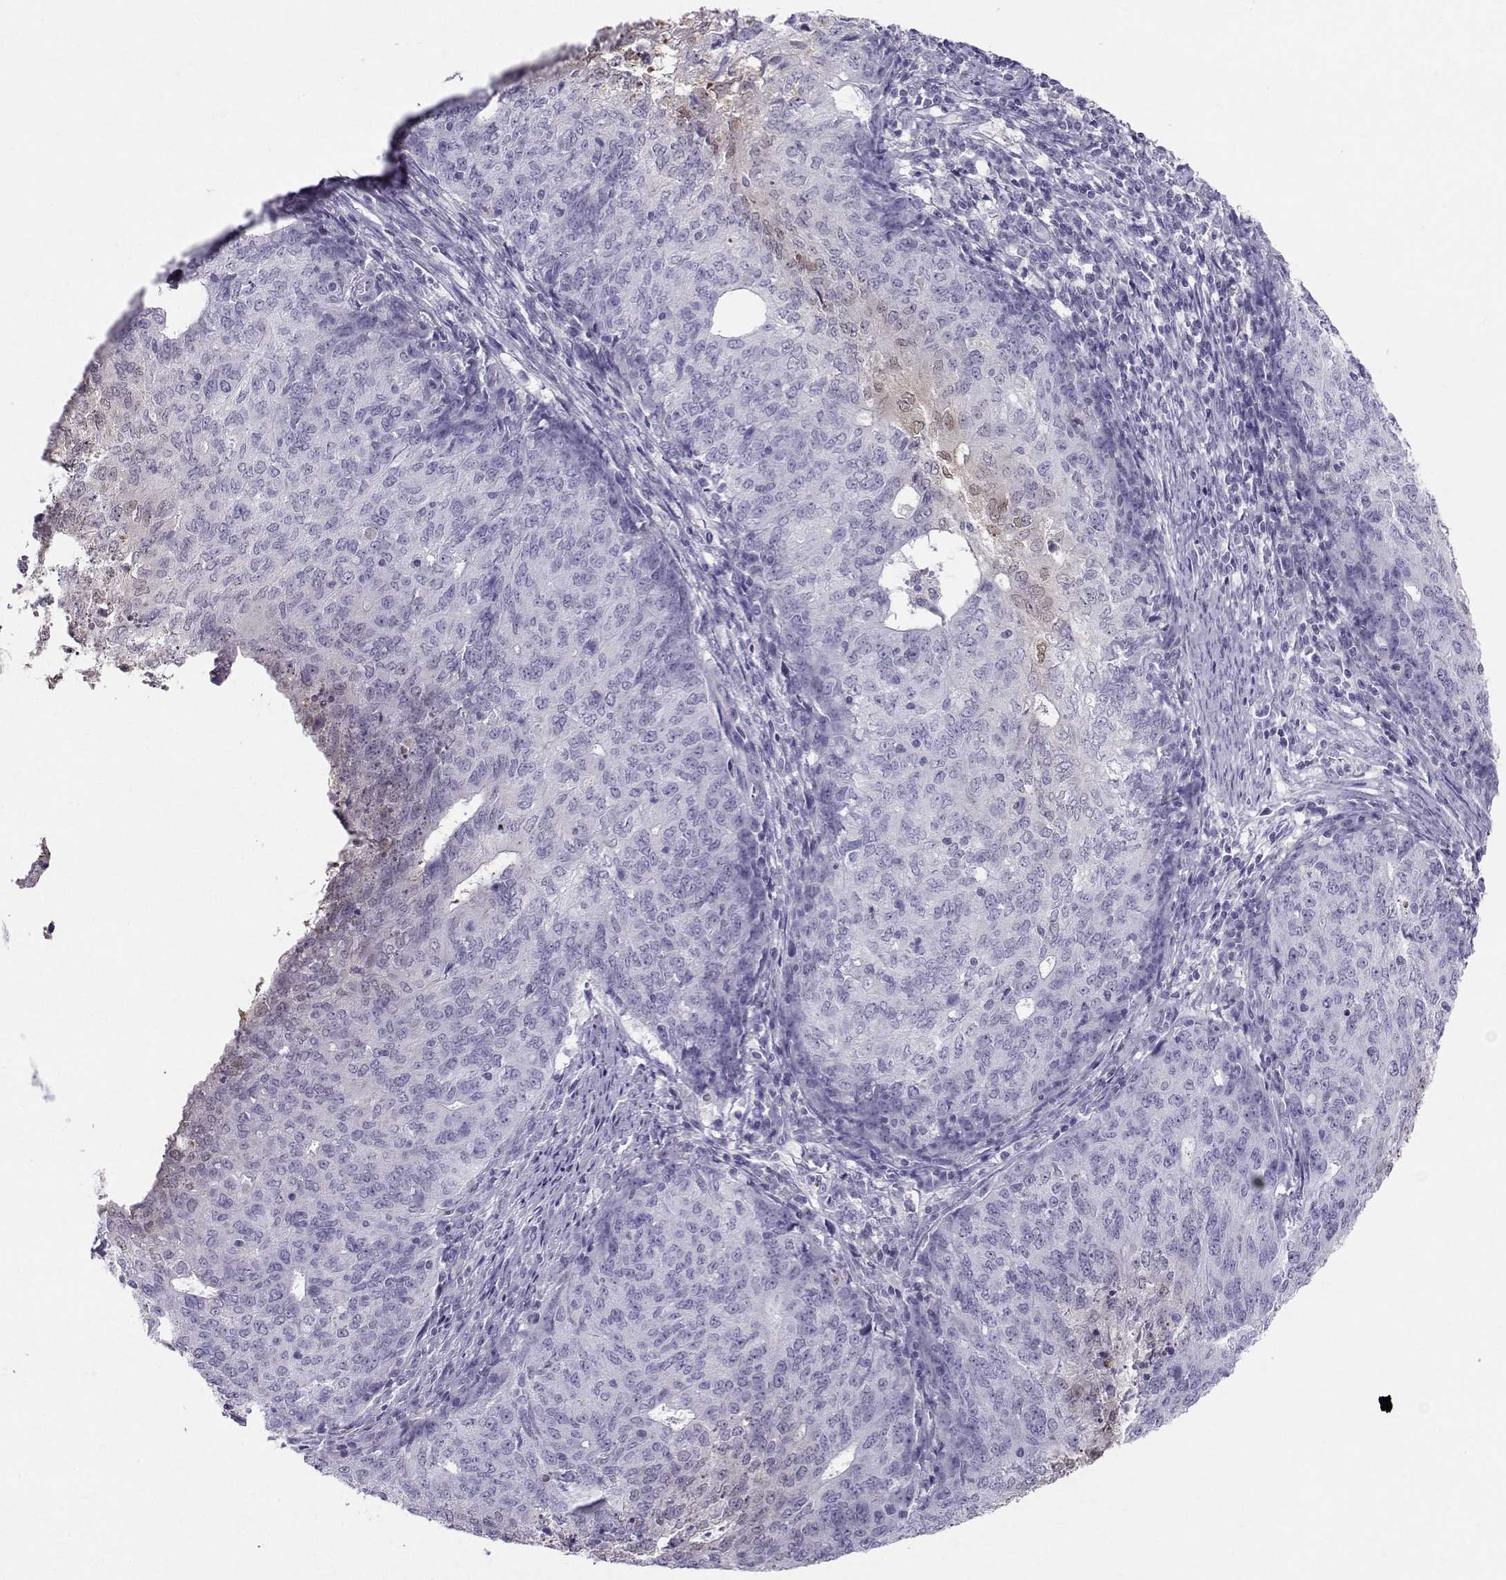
{"staining": {"intensity": "negative", "quantity": "none", "location": "none"}, "tissue": "endometrial cancer", "cell_type": "Tumor cells", "image_type": "cancer", "snomed": [{"axis": "morphology", "description": "Adenocarcinoma, NOS"}, {"axis": "topography", "description": "Endometrium"}], "caption": "Adenocarcinoma (endometrial) was stained to show a protein in brown. There is no significant positivity in tumor cells.", "gene": "PGK1", "patient": {"sex": "female", "age": 82}}